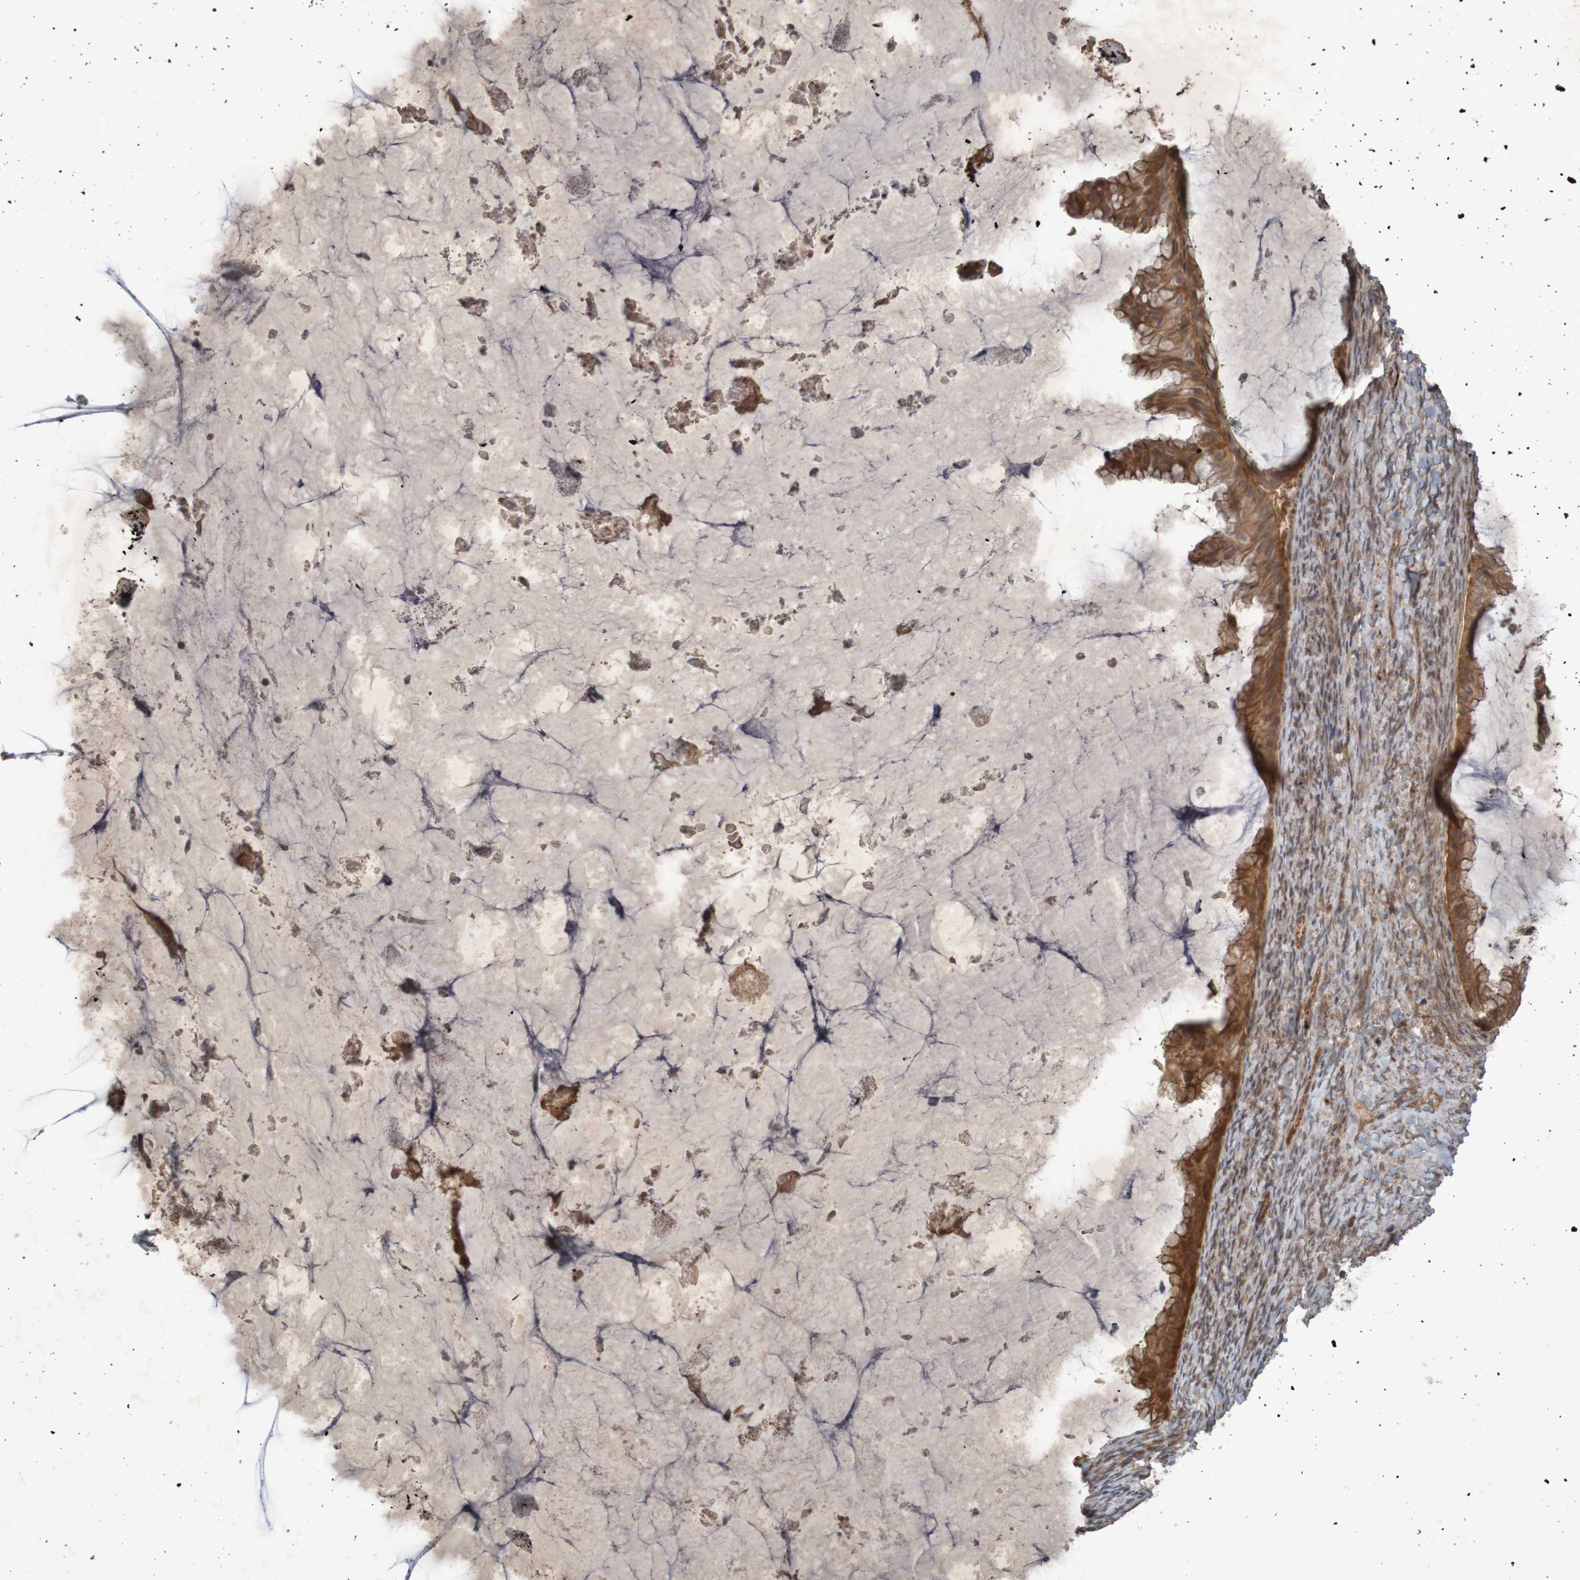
{"staining": {"intensity": "strong", "quantity": ">75%", "location": "cytoplasmic/membranous"}, "tissue": "ovarian cancer", "cell_type": "Tumor cells", "image_type": "cancer", "snomed": [{"axis": "morphology", "description": "Cystadenocarcinoma, mucinous, NOS"}, {"axis": "topography", "description": "Ovary"}], "caption": "Tumor cells display high levels of strong cytoplasmic/membranous staining in approximately >75% of cells in human mucinous cystadenocarcinoma (ovarian). The protein of interest is shown in brown color, while the nuclei are stained blue.", "gene": "ARHGEF11", "patient": {"sex": "female", "age": 61}}